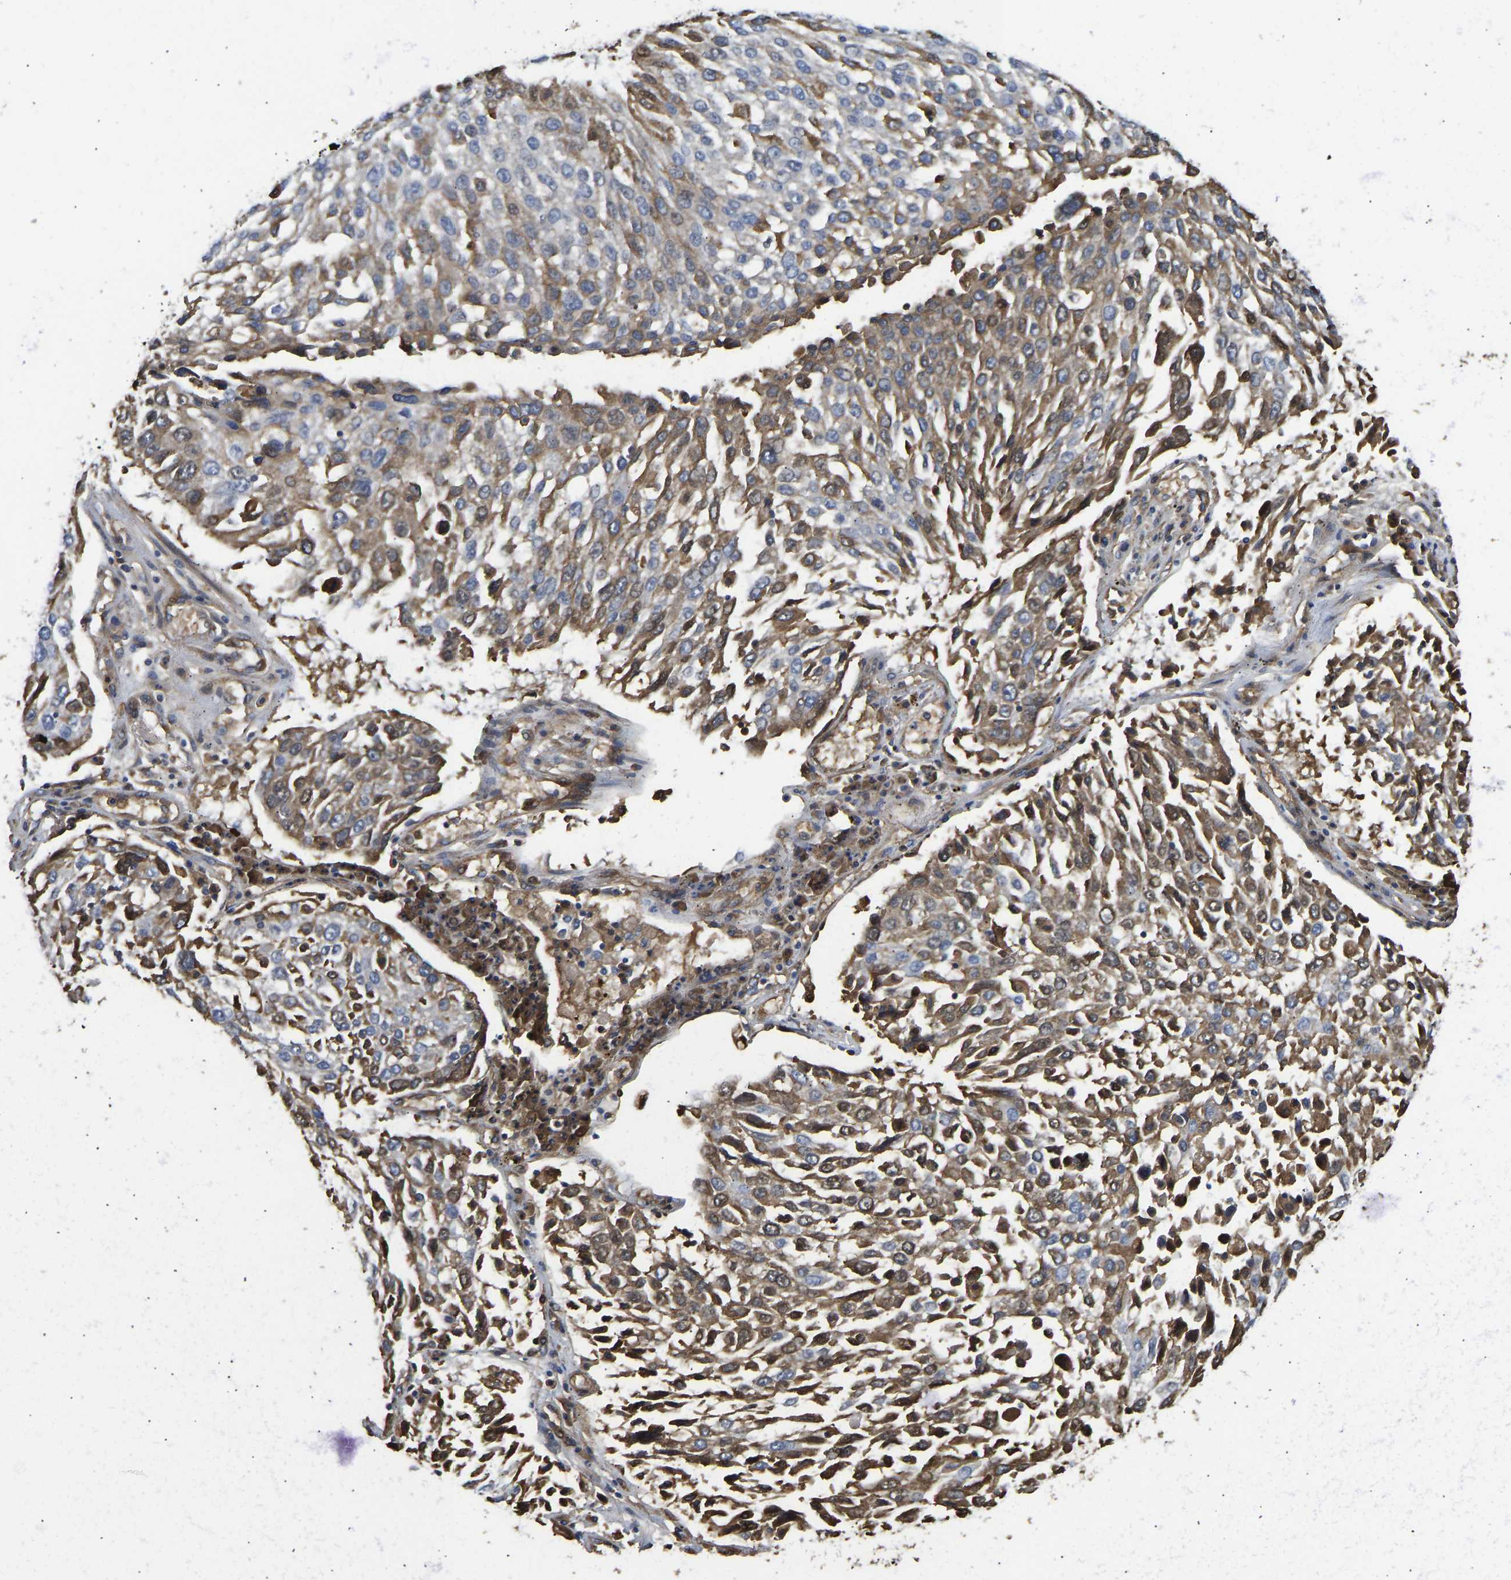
{"staining": {"intensity": "moderate", "quantity": "25%-75%", "location": "cytoplasmic/membranous"}, "tissue": "lung cancer", "cell_type": "Tumor cells", "image_type": "cancer", "snomed": [{"axis": "morphology", "description": "Squamous cell carcinoma, NOS"}, {"axis": "topography", "description": "Lung"}], "caption": "Brown immunohistochemical staining in human lung squamous cell carcinoma reveals moderate cytoplasmic/membranous expression in about 25%-75% of tumor cells.", "gene": "VCPKMT", "patient": {"sex": "male", "age": 65}}